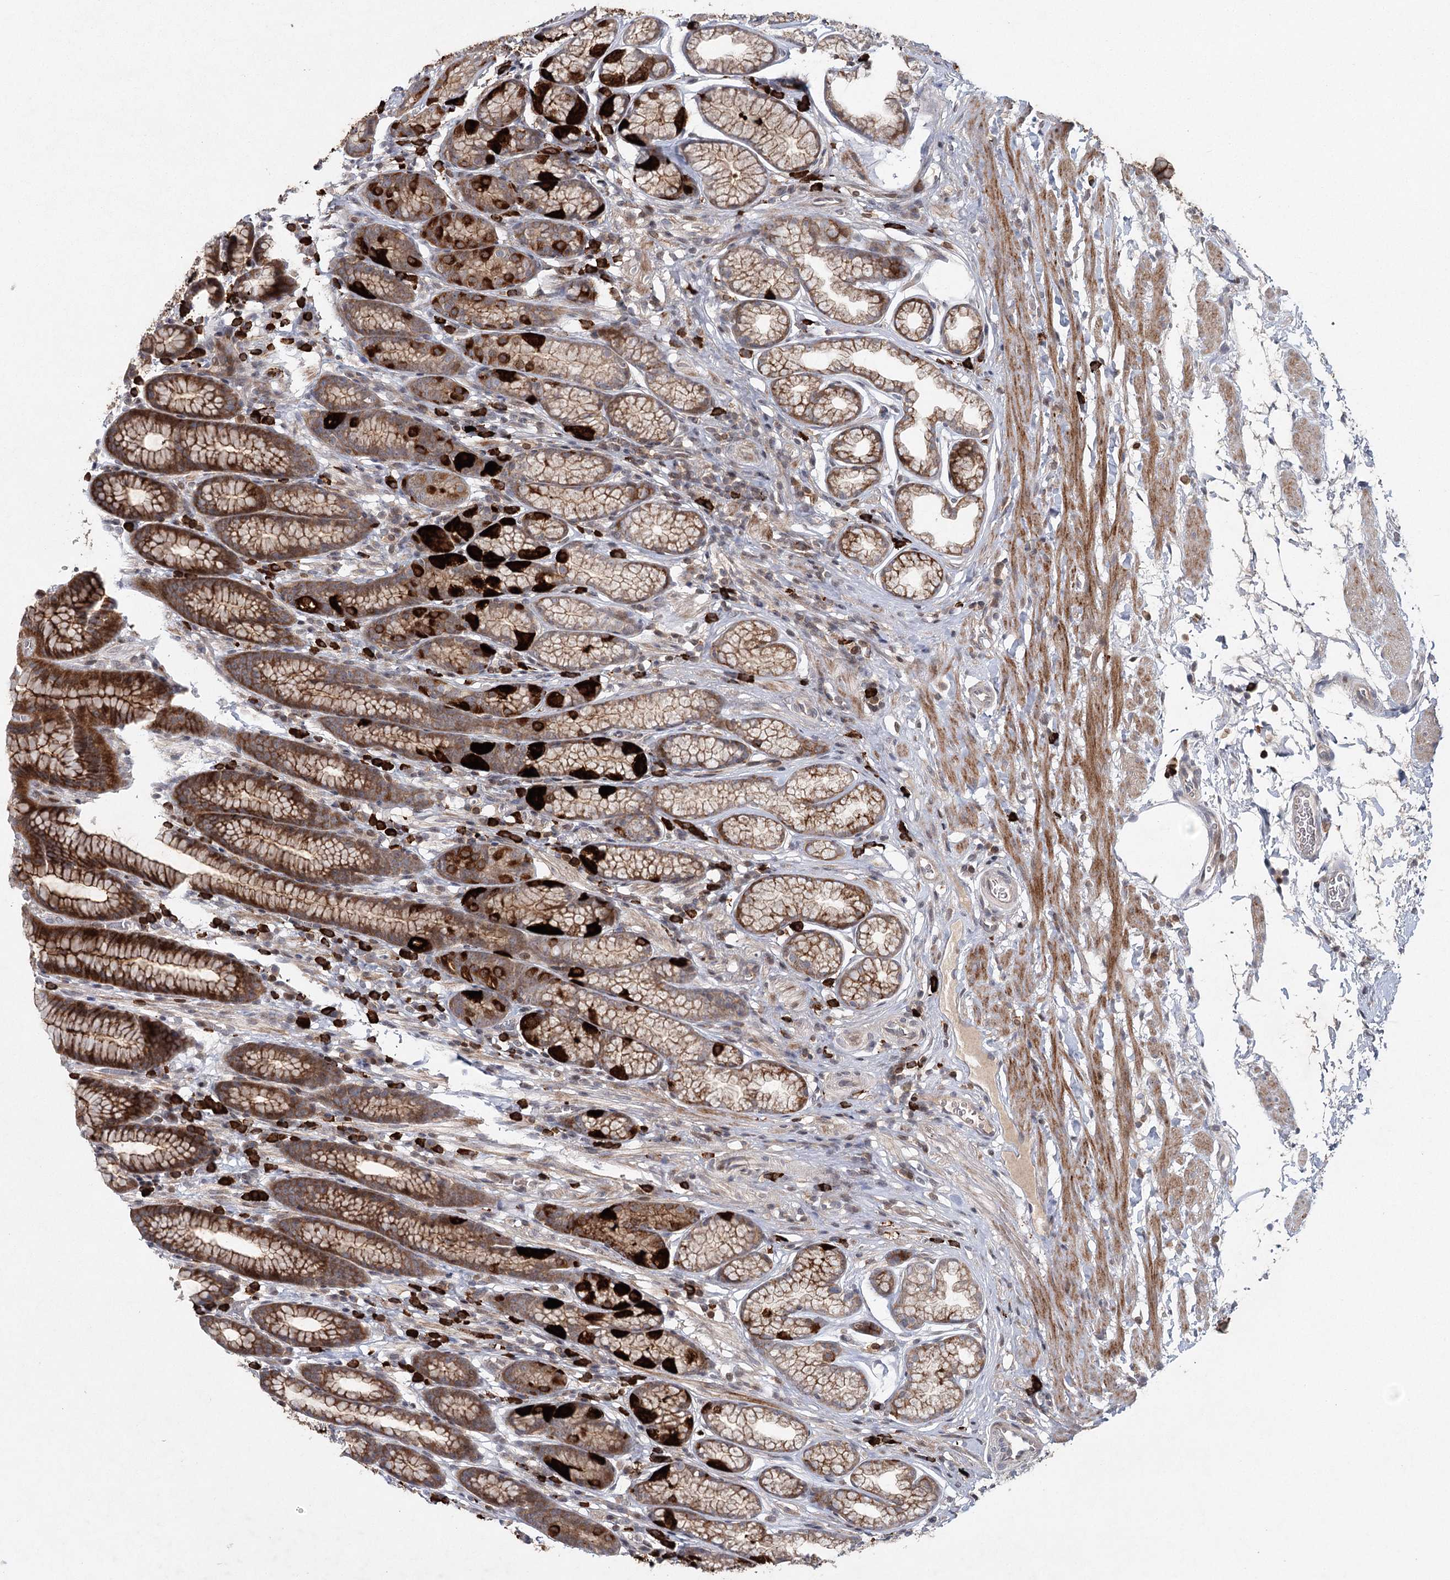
{"staining": {"intensity": "strong", "quantity": "25%-75%", "location": "cytoplasmic/membranous"}, "tissue": "stomach", "cell_type": "Glandular cells", "image_type": "normal", "snomed": [{"axis": "morphology", "description": "Normal tissue, NOS"}, {"axis": "topography", "description": "Stomach"}], "caption": "Immunohistochemistry (IHC) image of unremarkable stomach stained for a protein (brown), which demonstrates high levels of strong cytoplasmic/membranous expression in approximately 25%-75% of glandular cells.", "gene": "MAP3K13", "patient": {"sex": "male", "age": 42}}